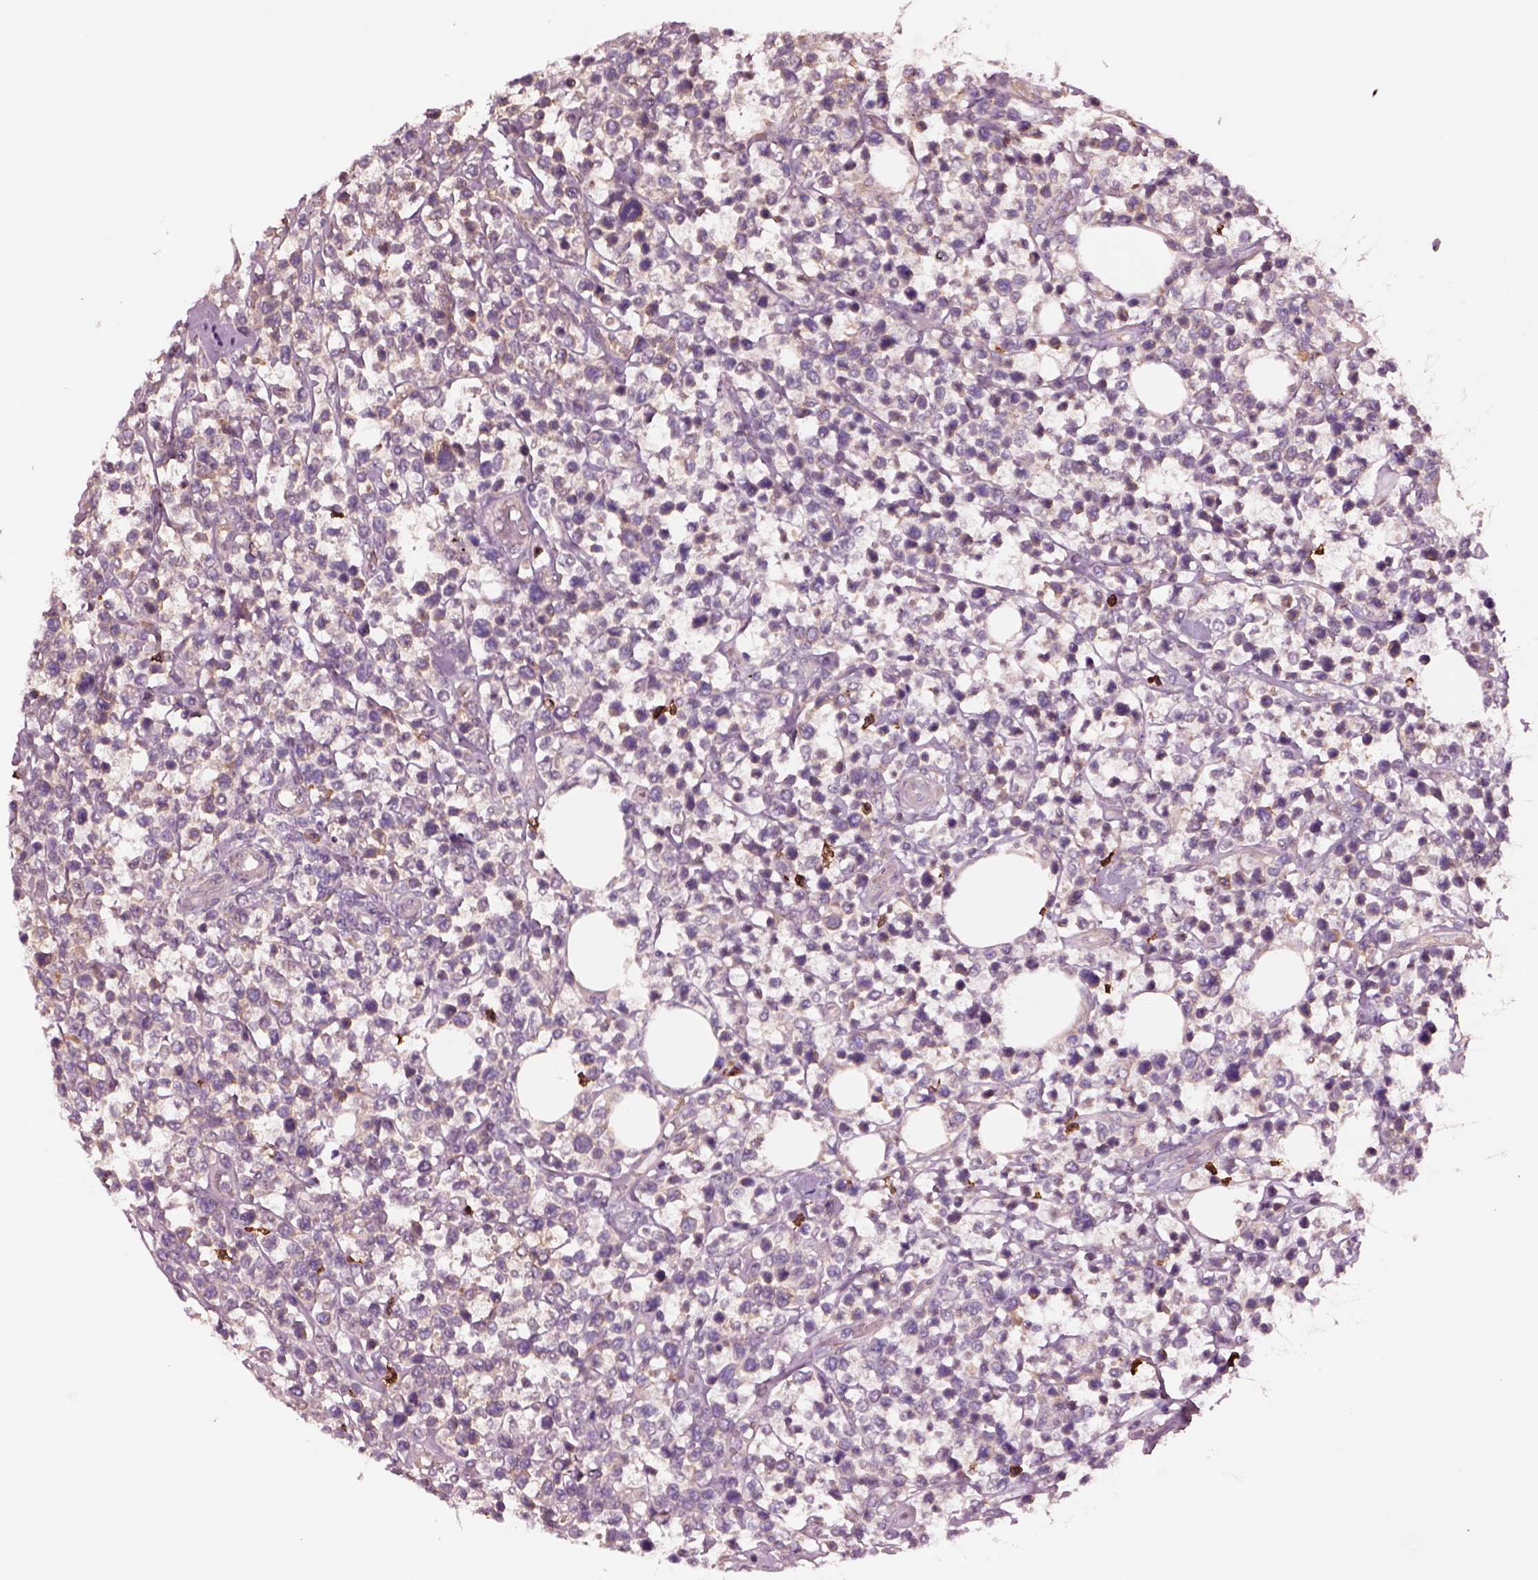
{"staining": {"intensity": "negative", "quantity": "none", "location": "none"}, "tissue": "lymphoma", "cell_type": "Tumor cells", "image_type": "cancer", "snomed": [{"axis": "morphology", "description": "Malignant lymphoma, non-Hodgkin's type, High grade"}, {"axis": "topography", "description": "Soft tissue"}], "caption": "High magnification brightfield microscopy of lymphoma stained with DAB (3,3'-diaminobenzidine) (brown) and counterstained with hematoxylin (blue): tumor cells show no significant positivity.", "gene": "HTR1B", "patient": {"sex": "female", "age": 56}}